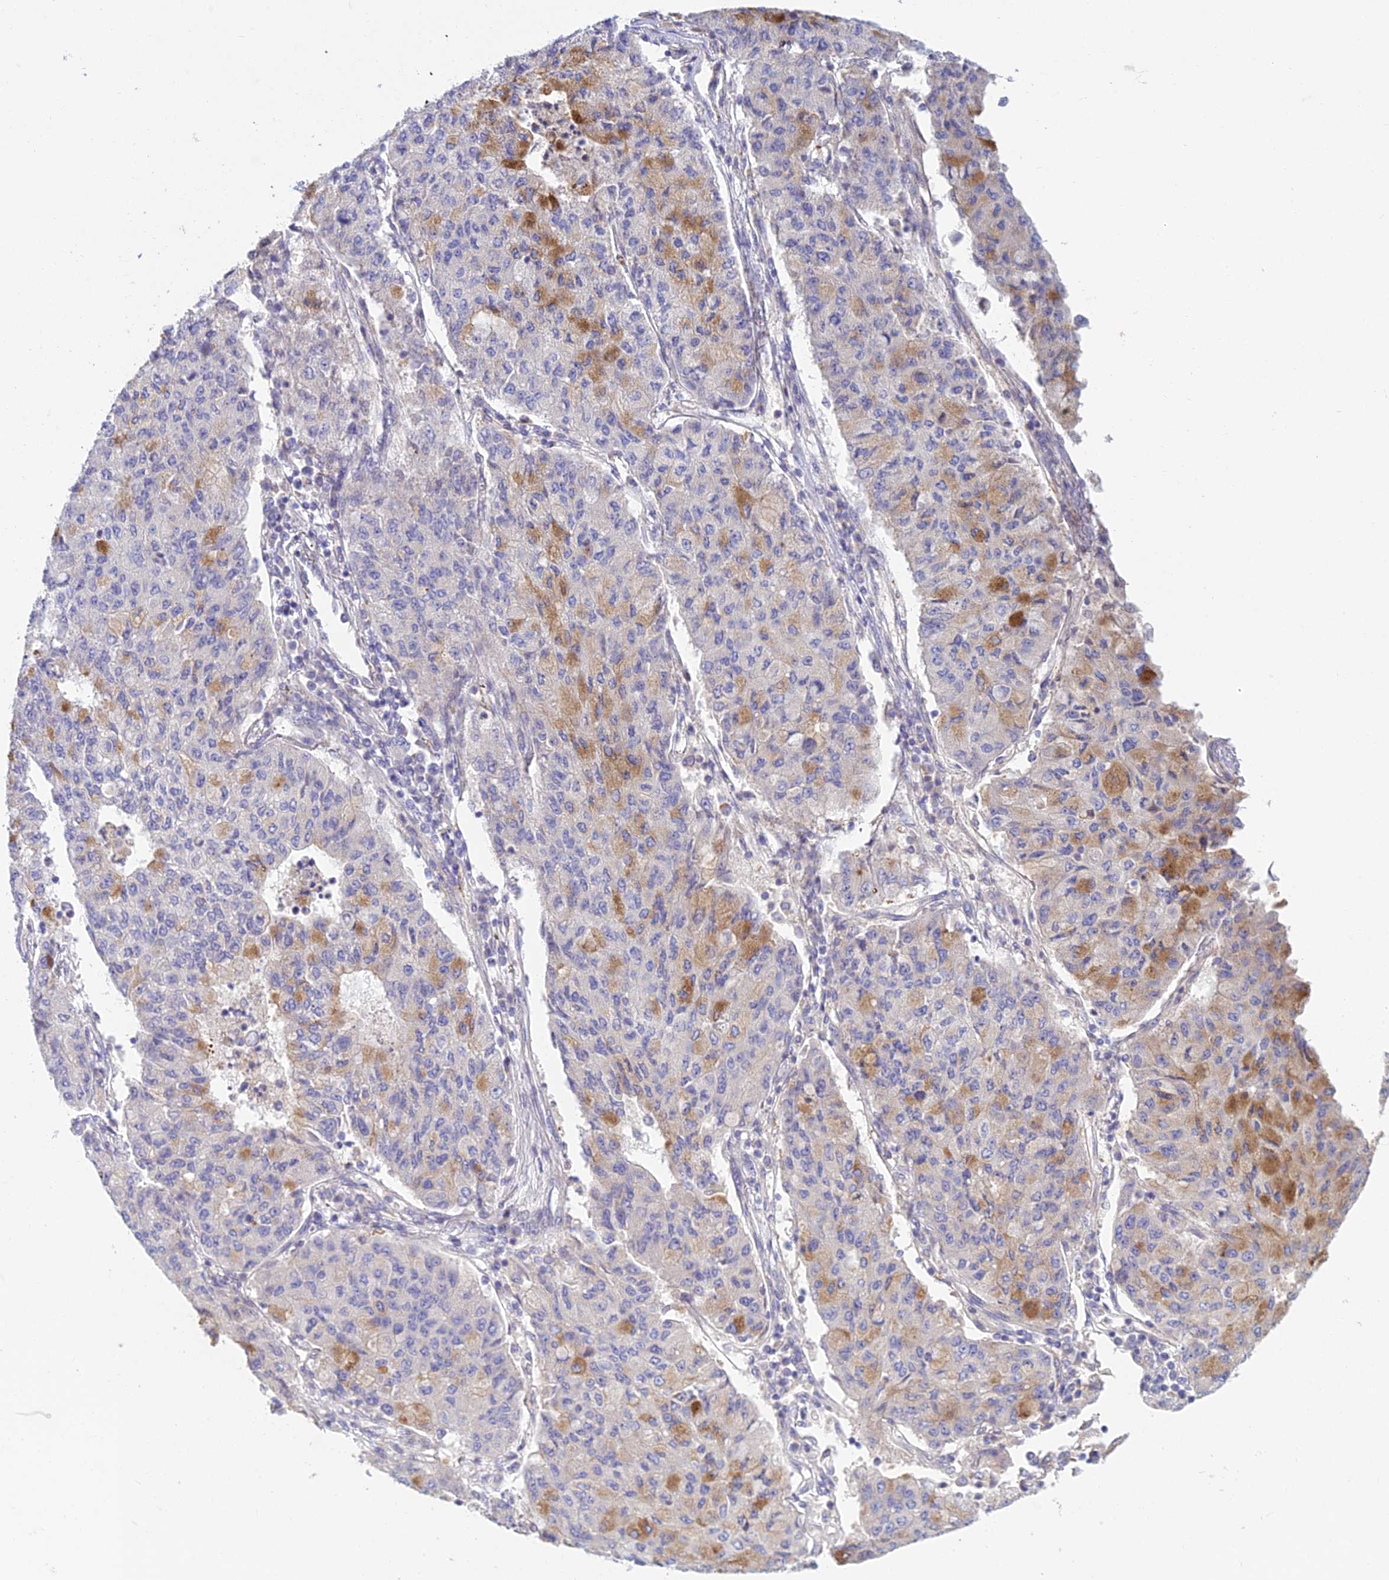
{"staining": {"intensity": "moderate", "quantity": "<25%", "location": "cytoplasmic/membranous"}, "tissue": "lung cancer", "cell_type": "Tumor cells", "image_type": "cancer", "snomed": [{"axis": "morphology", "description": "Squamous cell carcinoma, NOS"}, {"axis": "topography", "description": "Lung"}], "caption": "Immunohistochemistry (IHC) photomicrograph of neoplastic tissue: lung cancer (squamous cell carcinoma) stained using immunohistochemistry reveals low levels of moderate protein expression localized specifically in the cytoplasmic/membranous of tumor cells, appearing as a cytoplasmic/membranous brown color.", "gene": "DUS2", "patient": {"sex": "male", "age": 74}}